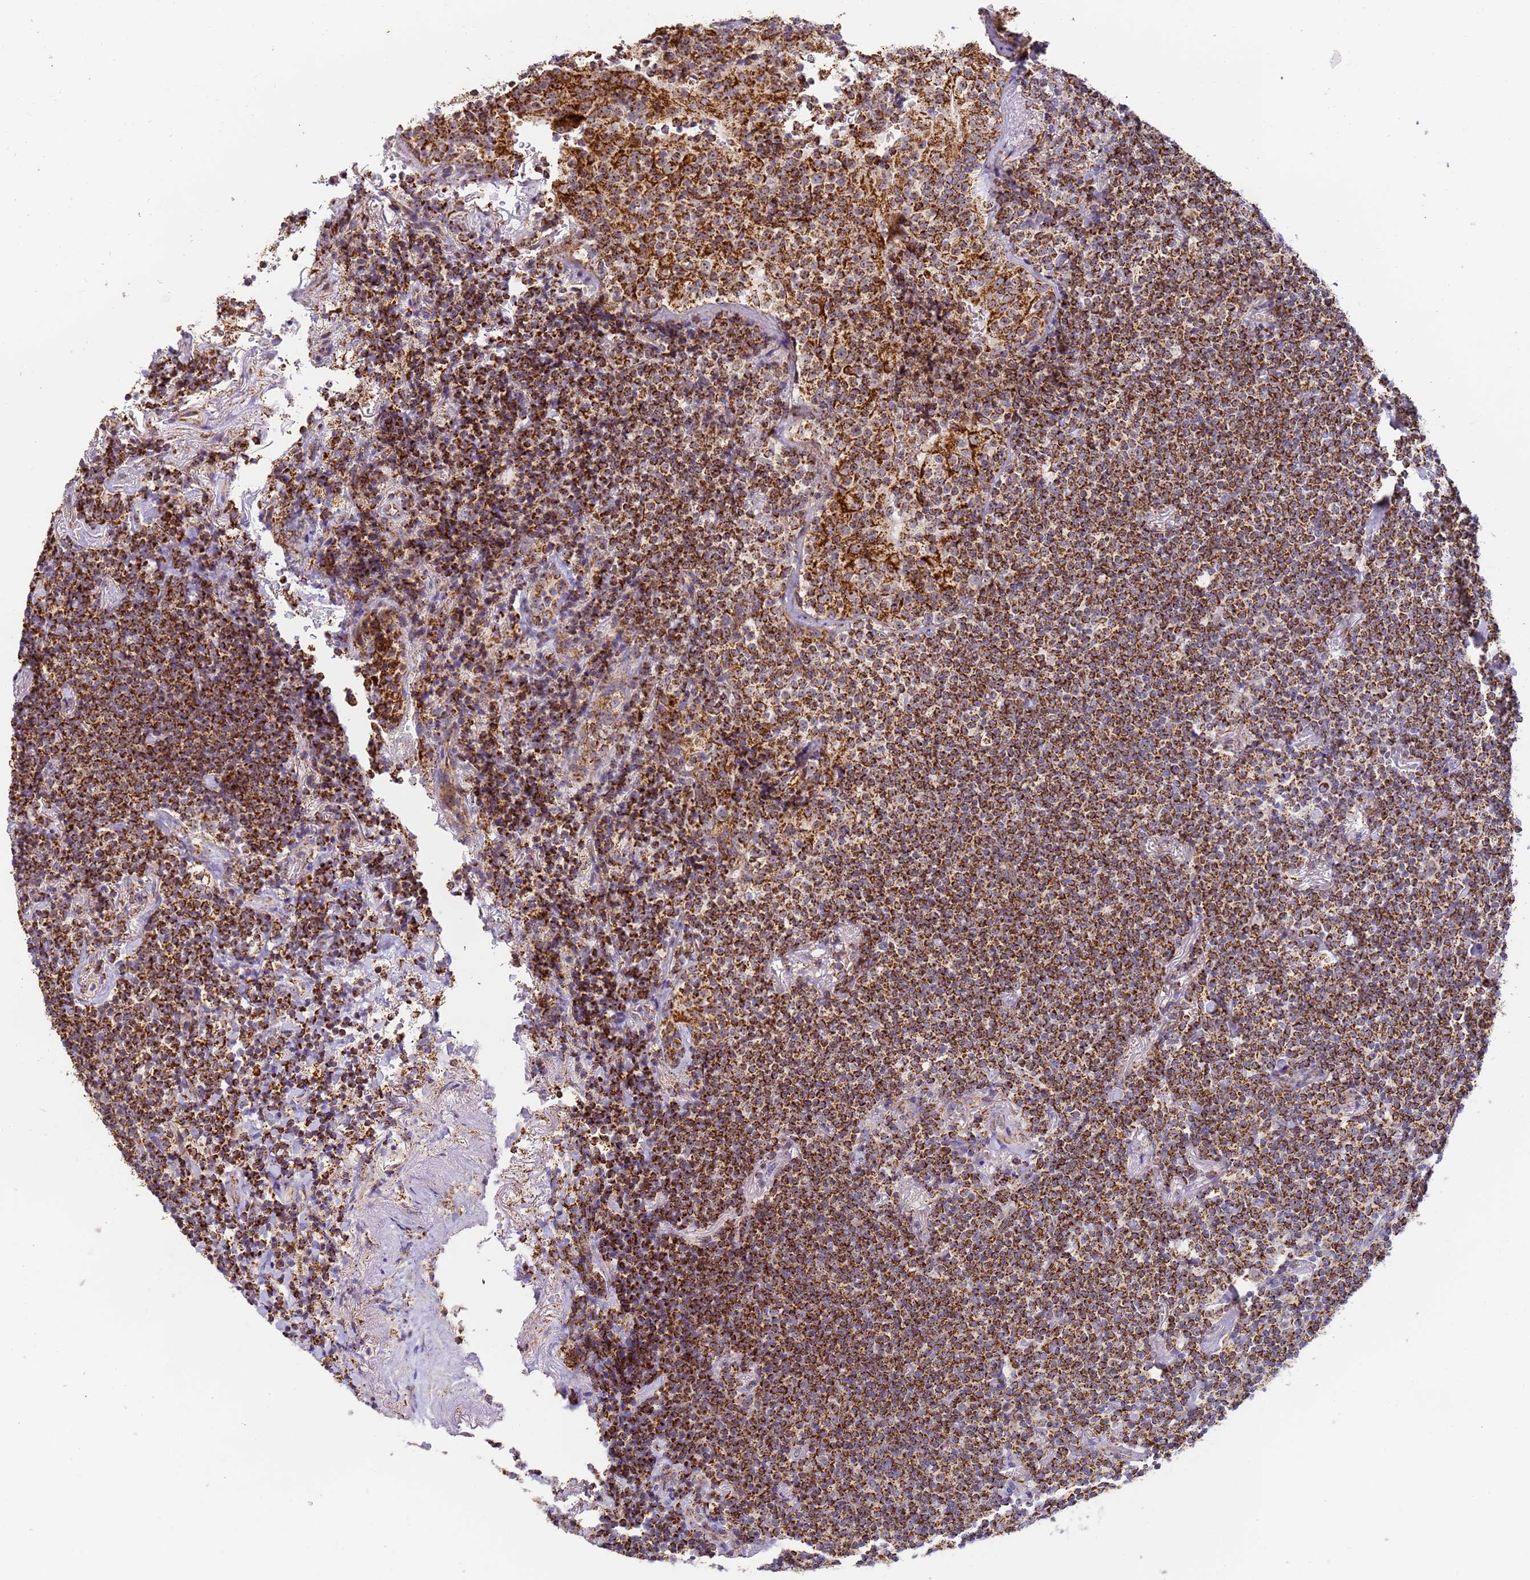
{"staining": {"intensity": "strong", "quantity": ">75%", "location": "cytoplasmic/membranous"}, "tissue": "lymphoma", "cell_type": "Tumor cells", "image_type": "cancer", "snomed": [{"axis": "morphology", "description": "Malignant lymphoma, non-Hodgkin's type, Low grade"}, {"axis": "topography", "description": "Lung"}], "caption": "A histopathology image of human low-grade malignant lymphoma, non-Hodgkin's type stained for a protein reveals strong cytoplasmic/membranous brown staining in tumor cells.", "gene": "FRG2C", "patient": {"sex": "female", "age": 71}}